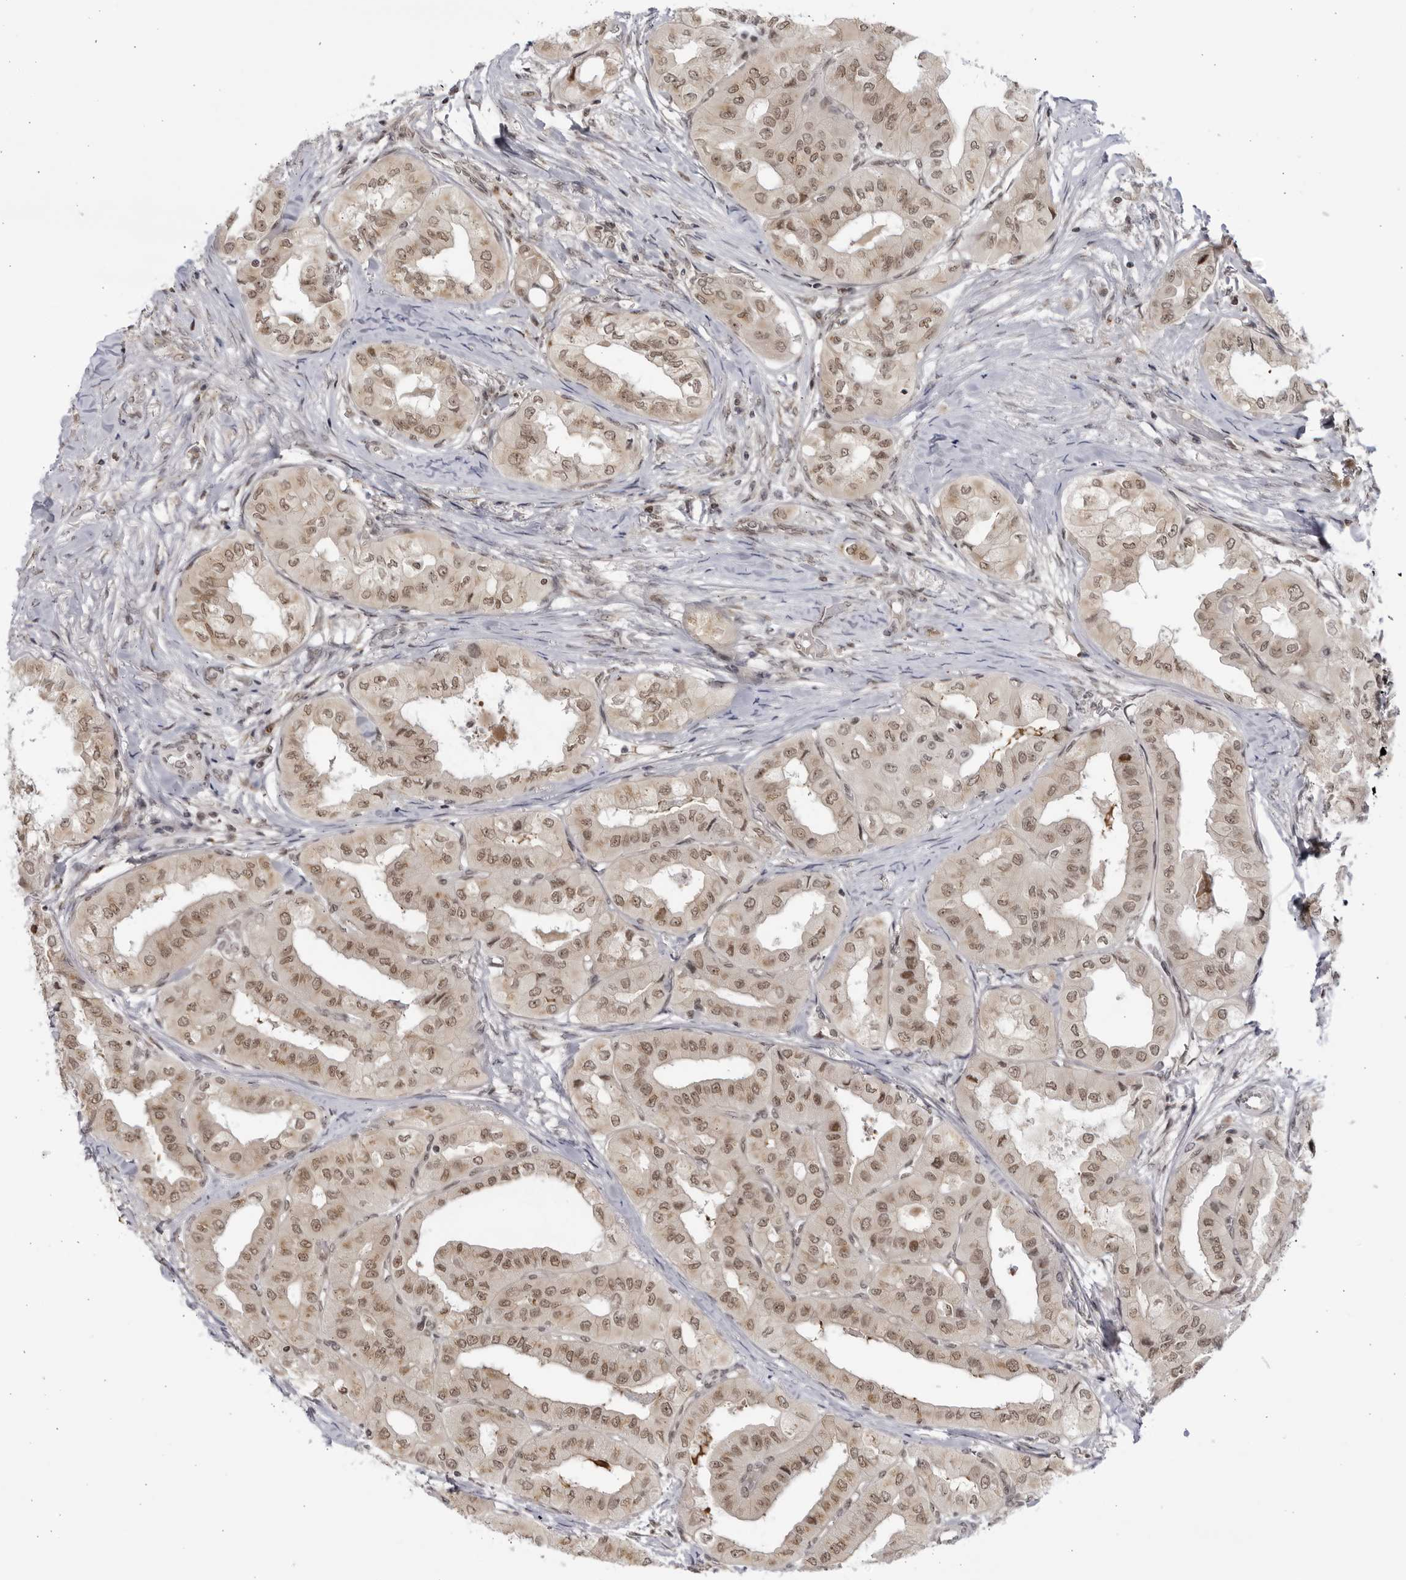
{"staining": {"intensity": "weak", "quantity": ">75%", "location": "nuclear"}, "tissue": "thyroid cancer", "cell_type": "Tumor cells", "image_type": "cancer", "snomed": [{"axis": "morphology", "description": "Papillary adenocarcinoma, NOS"}, {"axis": "topography", "description": "Thyroid gland"}], "caption": "Thyroid cancer (papillary adenocarcinoma) tissue exhibits weak nuclear positivity in about >75% of tumor cells, visualized by immunohistochemistry.", "gene": "RASGEF1C", "patient": {"sex": "female", "age": 59}}